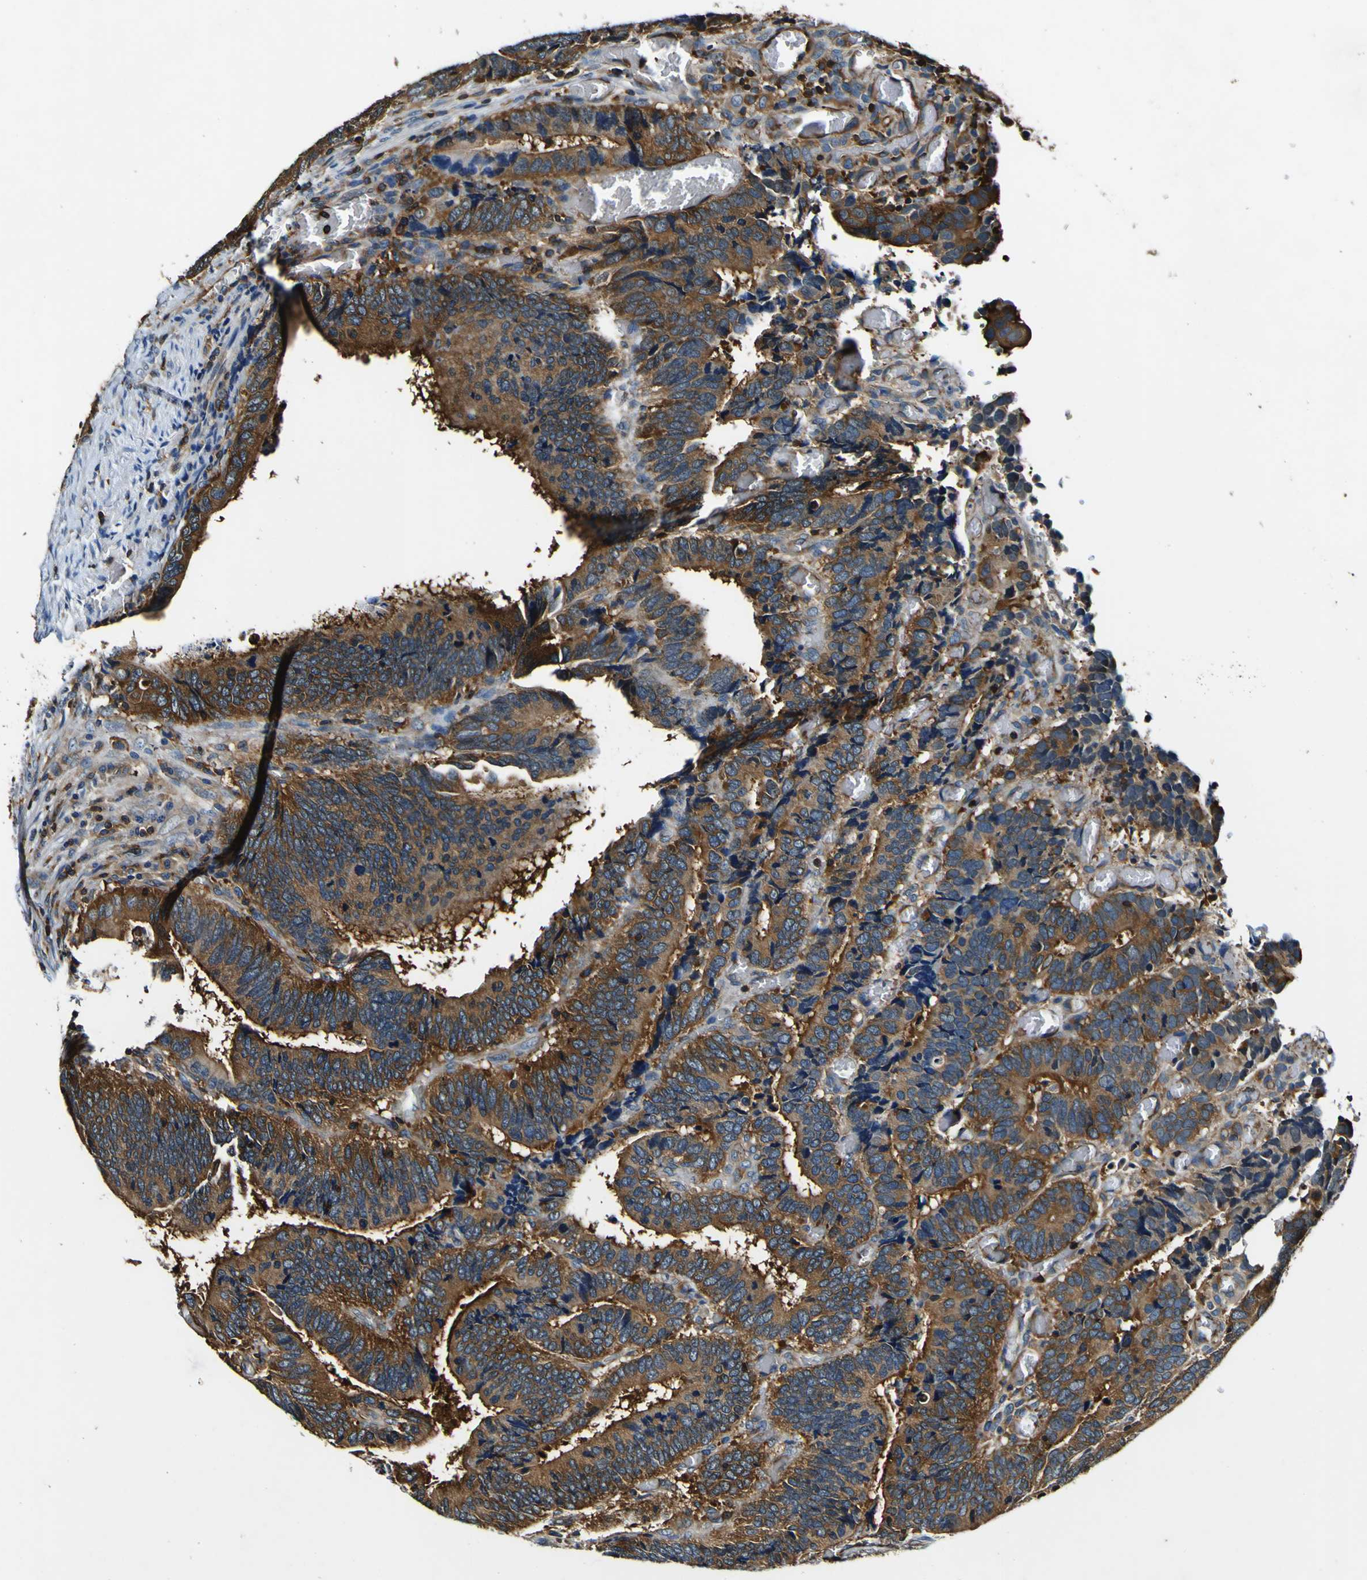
{"staining": {"intensity": "strong", "quantity": ">75%", "location": "cytoplasmic/membranous"}, "tissue": "colorectal cancer", "cell_type": "Tumor cells", "image_type": "cancer", "snomed": [{"axis": "morphology", "description": "Adenocarcinoma, NOS"}, {"axis": "topography", "description": "Colon"}], "caption": "Immunohistochemical staining of colorectal cancer (adenocarcinoma) displays strong cytoplasmic/membranous protein expression in about >75% of tumor cells.", "gene": "RHOT2", "patient": {"sex": "male", "age": 72}}